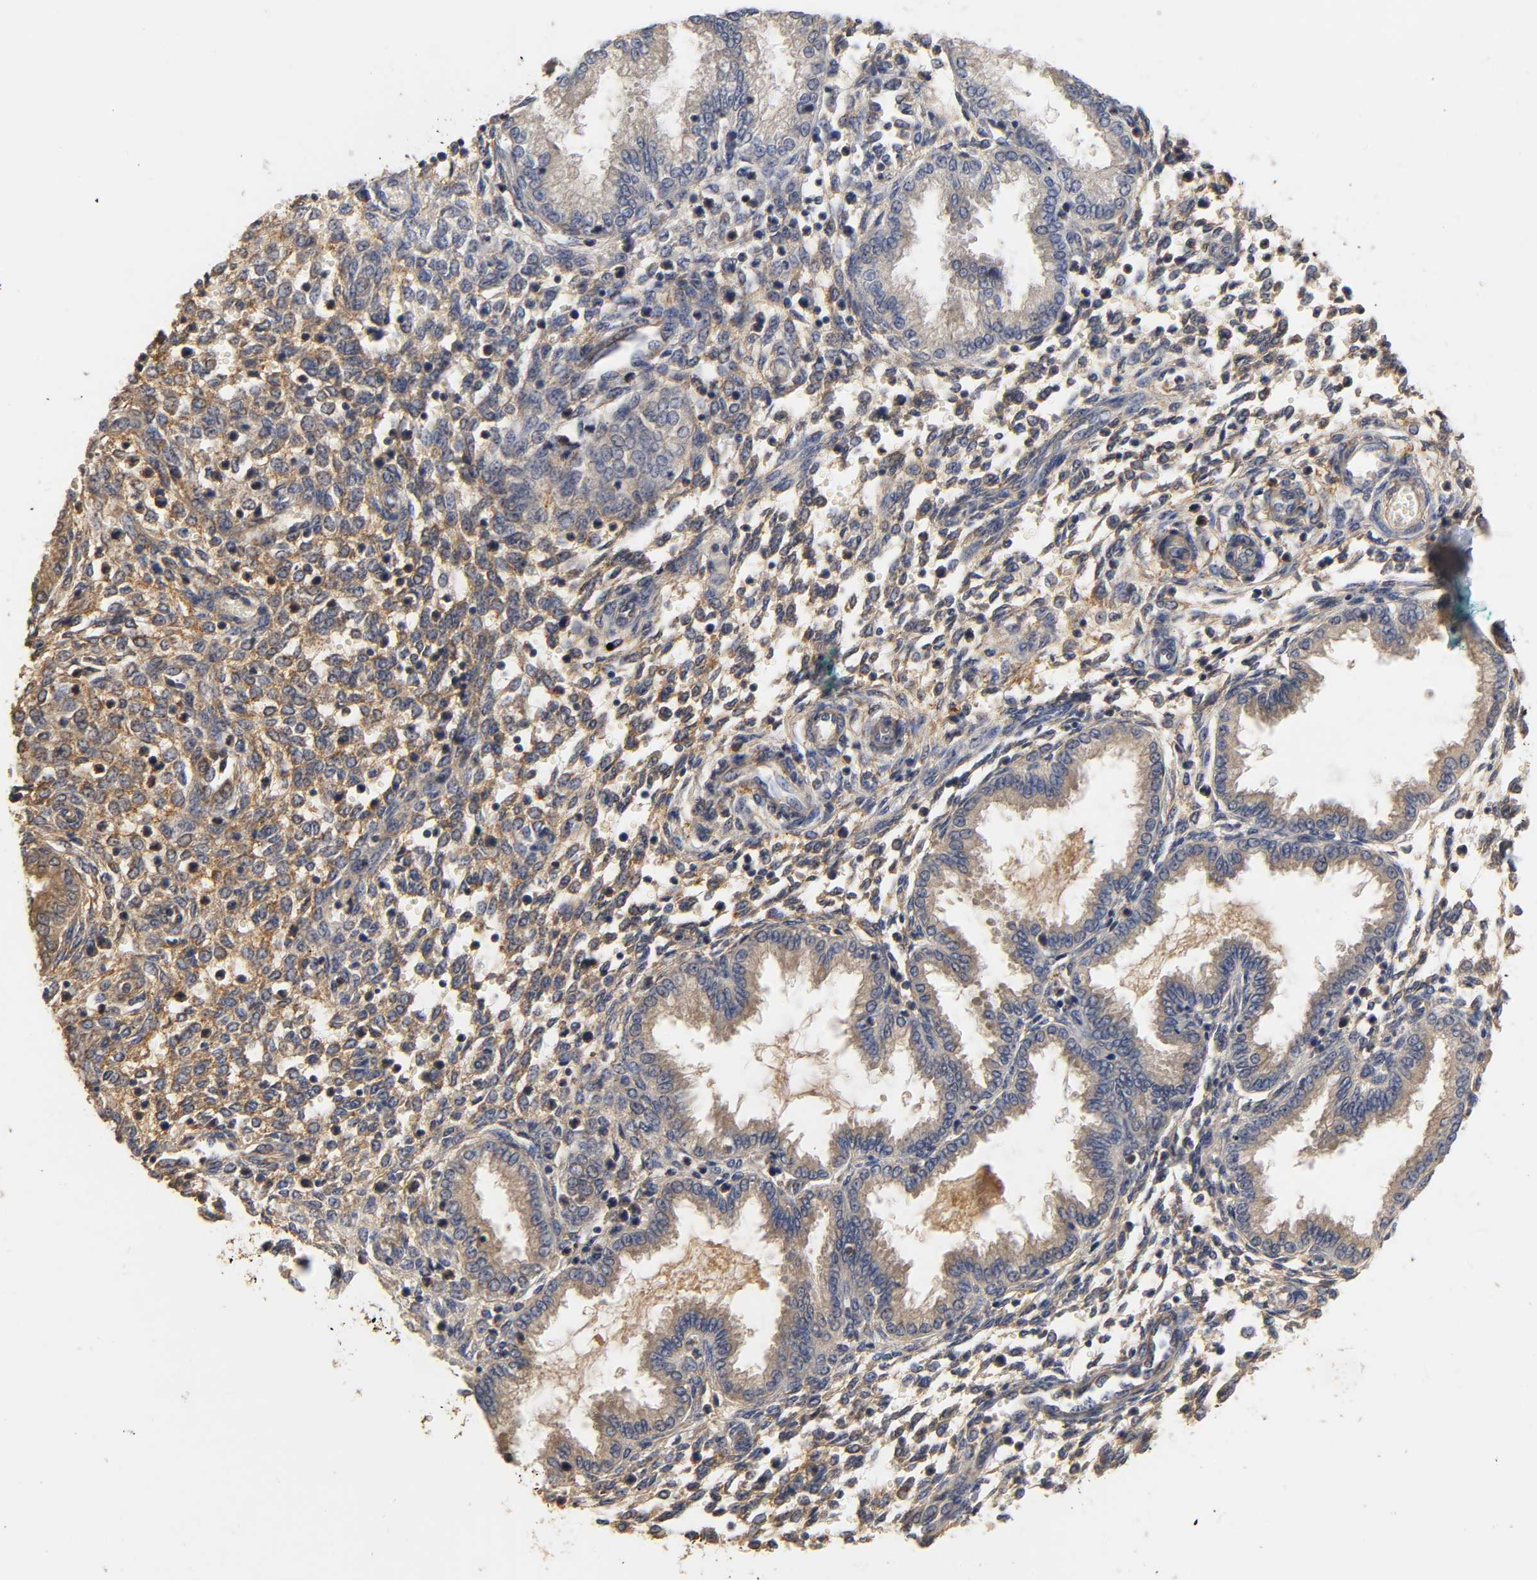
{"staining": {"intensity": "weak", "quantity": "25%-75%", "location": "cytoplasmic/membranous"}, "tissue": "endometrium", "cell_type": "Cells in endometrial stroma", "image_type": "normal", "snomed": [{"axis": "morphology", "description": "Normal tissue, NOS"}, {"axis": "topography", "description": "Endometrium"}], "caption": "Endometrium stained with a brown dye reveals weak cytoplasmic/membranous positive expression in about 25%-75% of cells in endometrial stroma.", "gene": "SCAP", "patient": {"sex": "female", "age": 33}}